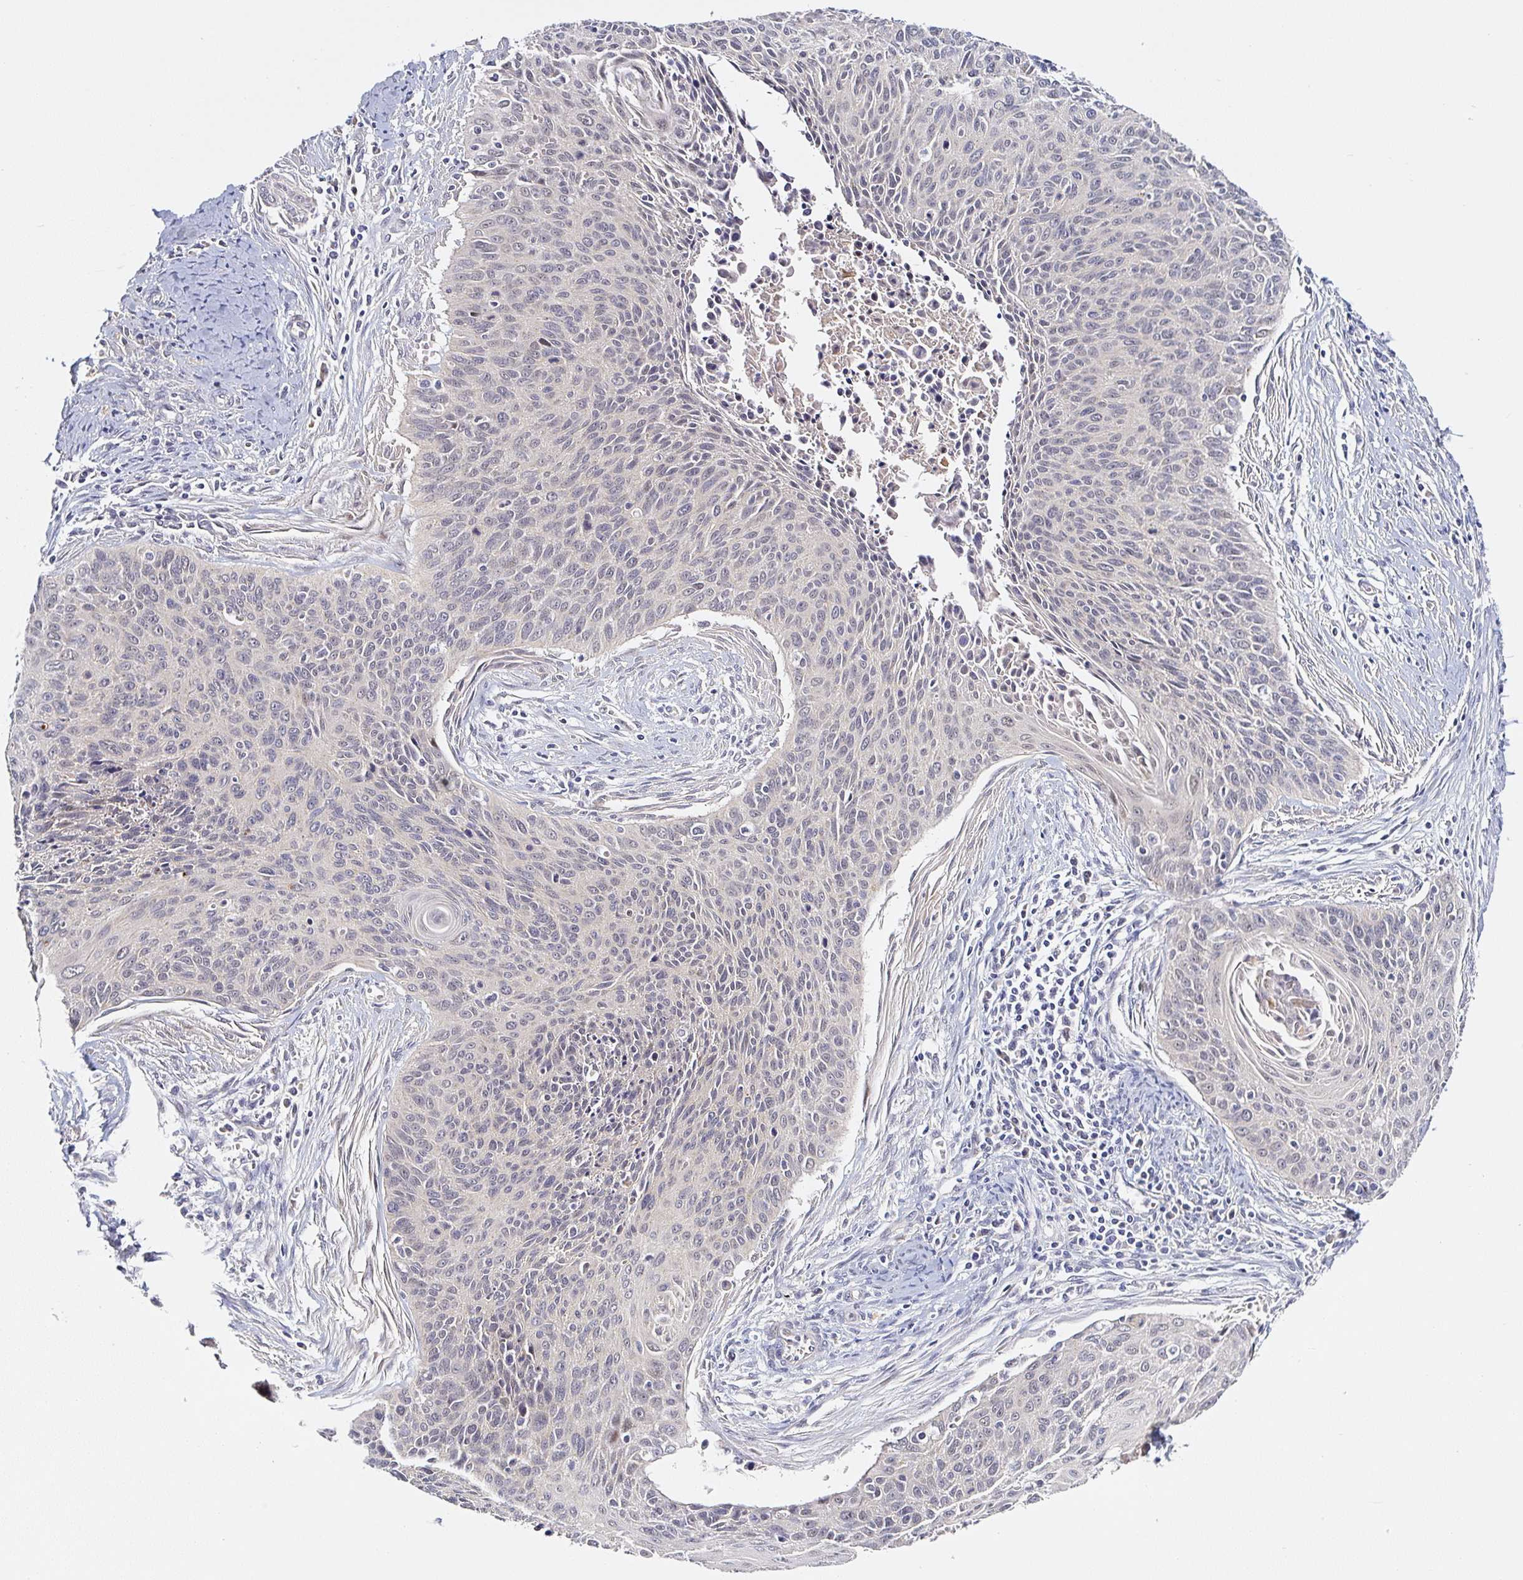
{"staining": {"intensity": "negative", "quantity": "none", "location": "none"}, "tissue": "cervical cancer", "cell_type": "Tumor cells", "image_type": "cancer", "snomed": [{"axis": "morphology", "description": "Squamous cell carcinoma, NOS"}, {"axis": "topography", "description": "Cervix"}], "caption": "IHC histopathology image of neoplastic tissue: human cervical cancer (squamous cell carcinoma) stained with DAB exhibits no significant protein staining in tumor cells.", "gene": "PRKAA2", "patient": {"sex": "female", "age": 55}}